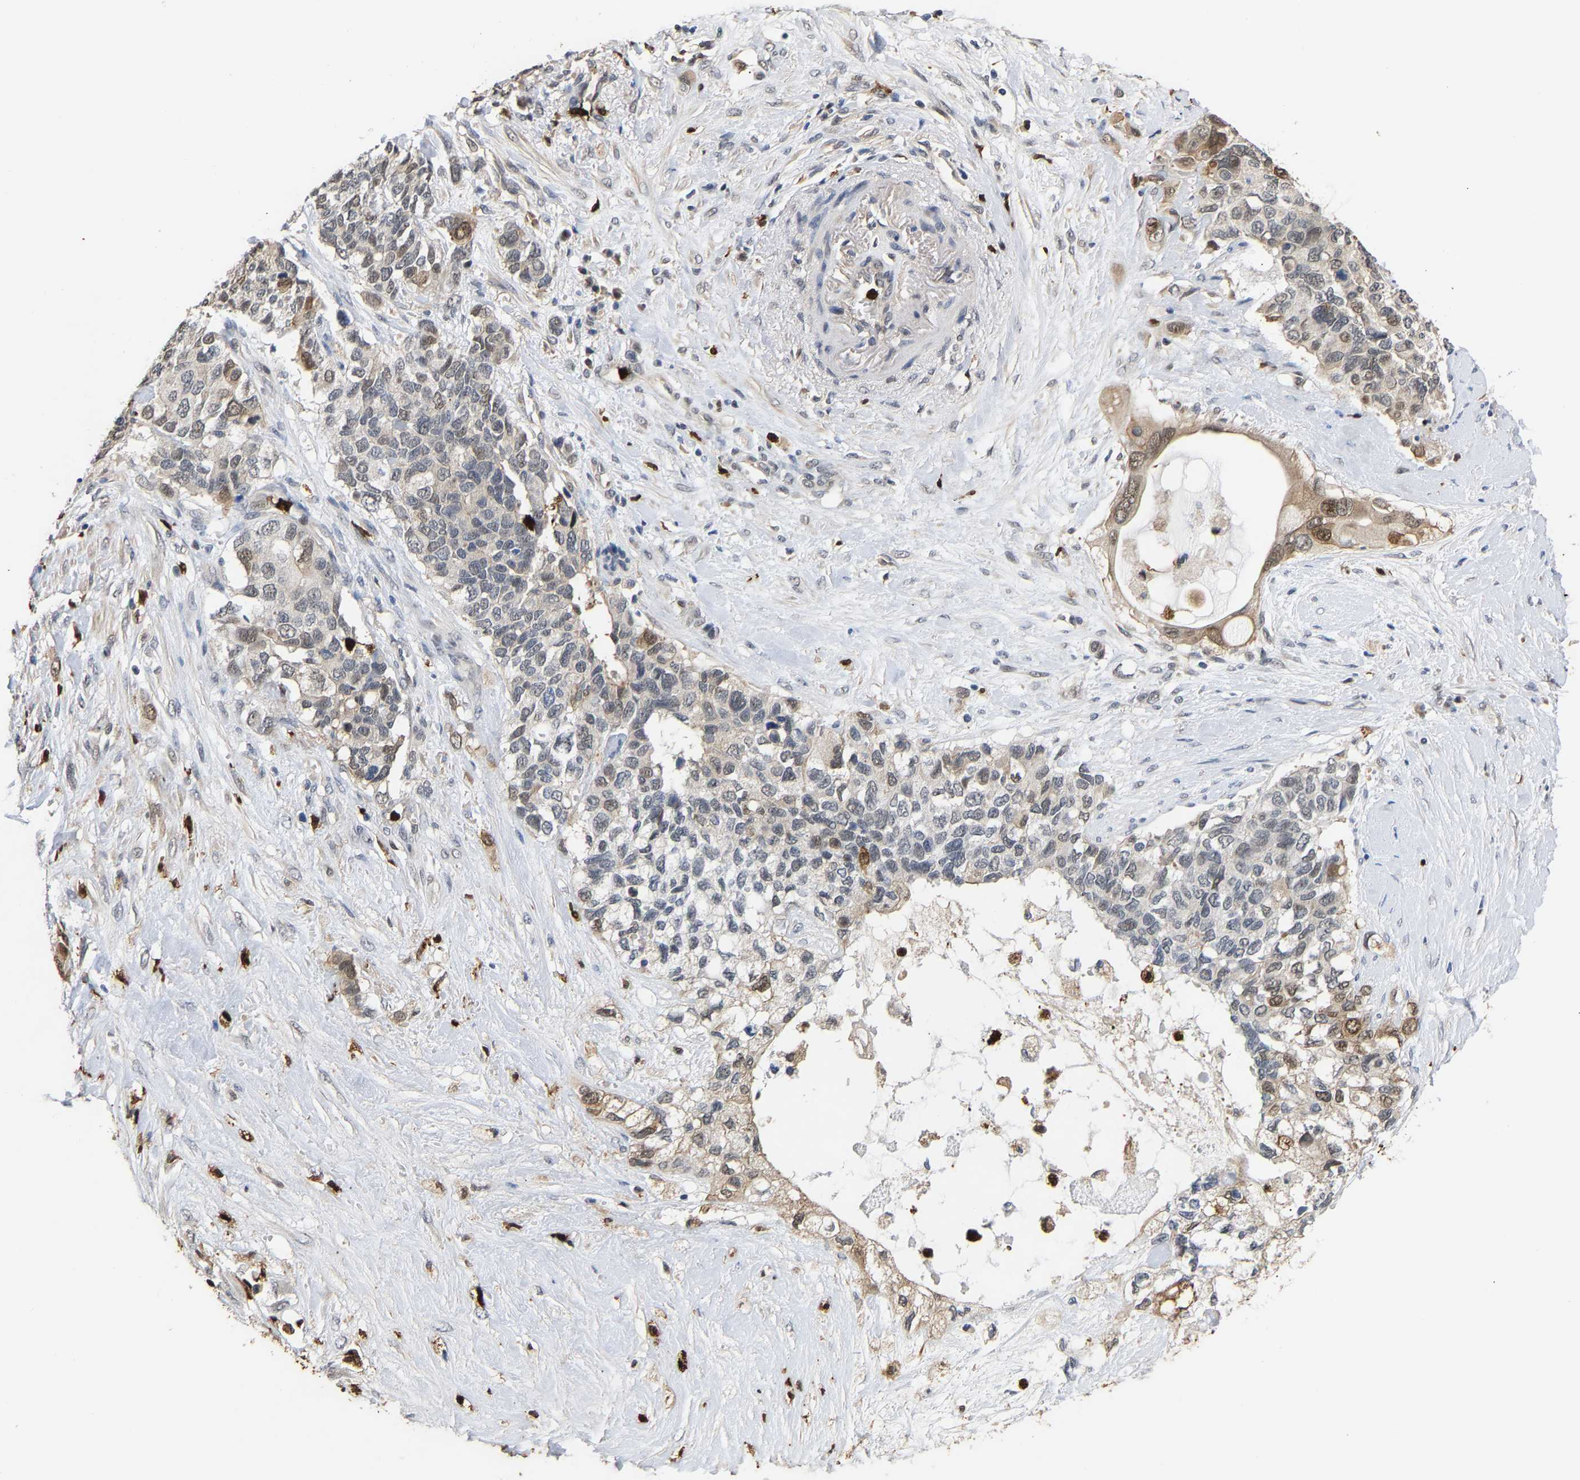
{"staining": {"intensity": "moderate", "quantity": "<25%", "location": "cytoplasmic/membranous,nuclear"}, "tissue": "pancreatic cancer", "cell_type": "Tumor cells", "image_type": "cancer", "snomed": [{"axis": "morphology", "description": "Adenocarcinoma, NOS"}, {"axis": "topography", "description": "Pancreas"}], "caption": "An IHC image of tumor tissue is shown. Protein staining in brown labels moderate cytoplasmic/membranous and nuclear positivity in pancreatic cancer (adenocarcinoma) within tumor cells.", "gene": "TDRD7", "patient": {"sex": "female", "age": 56}}